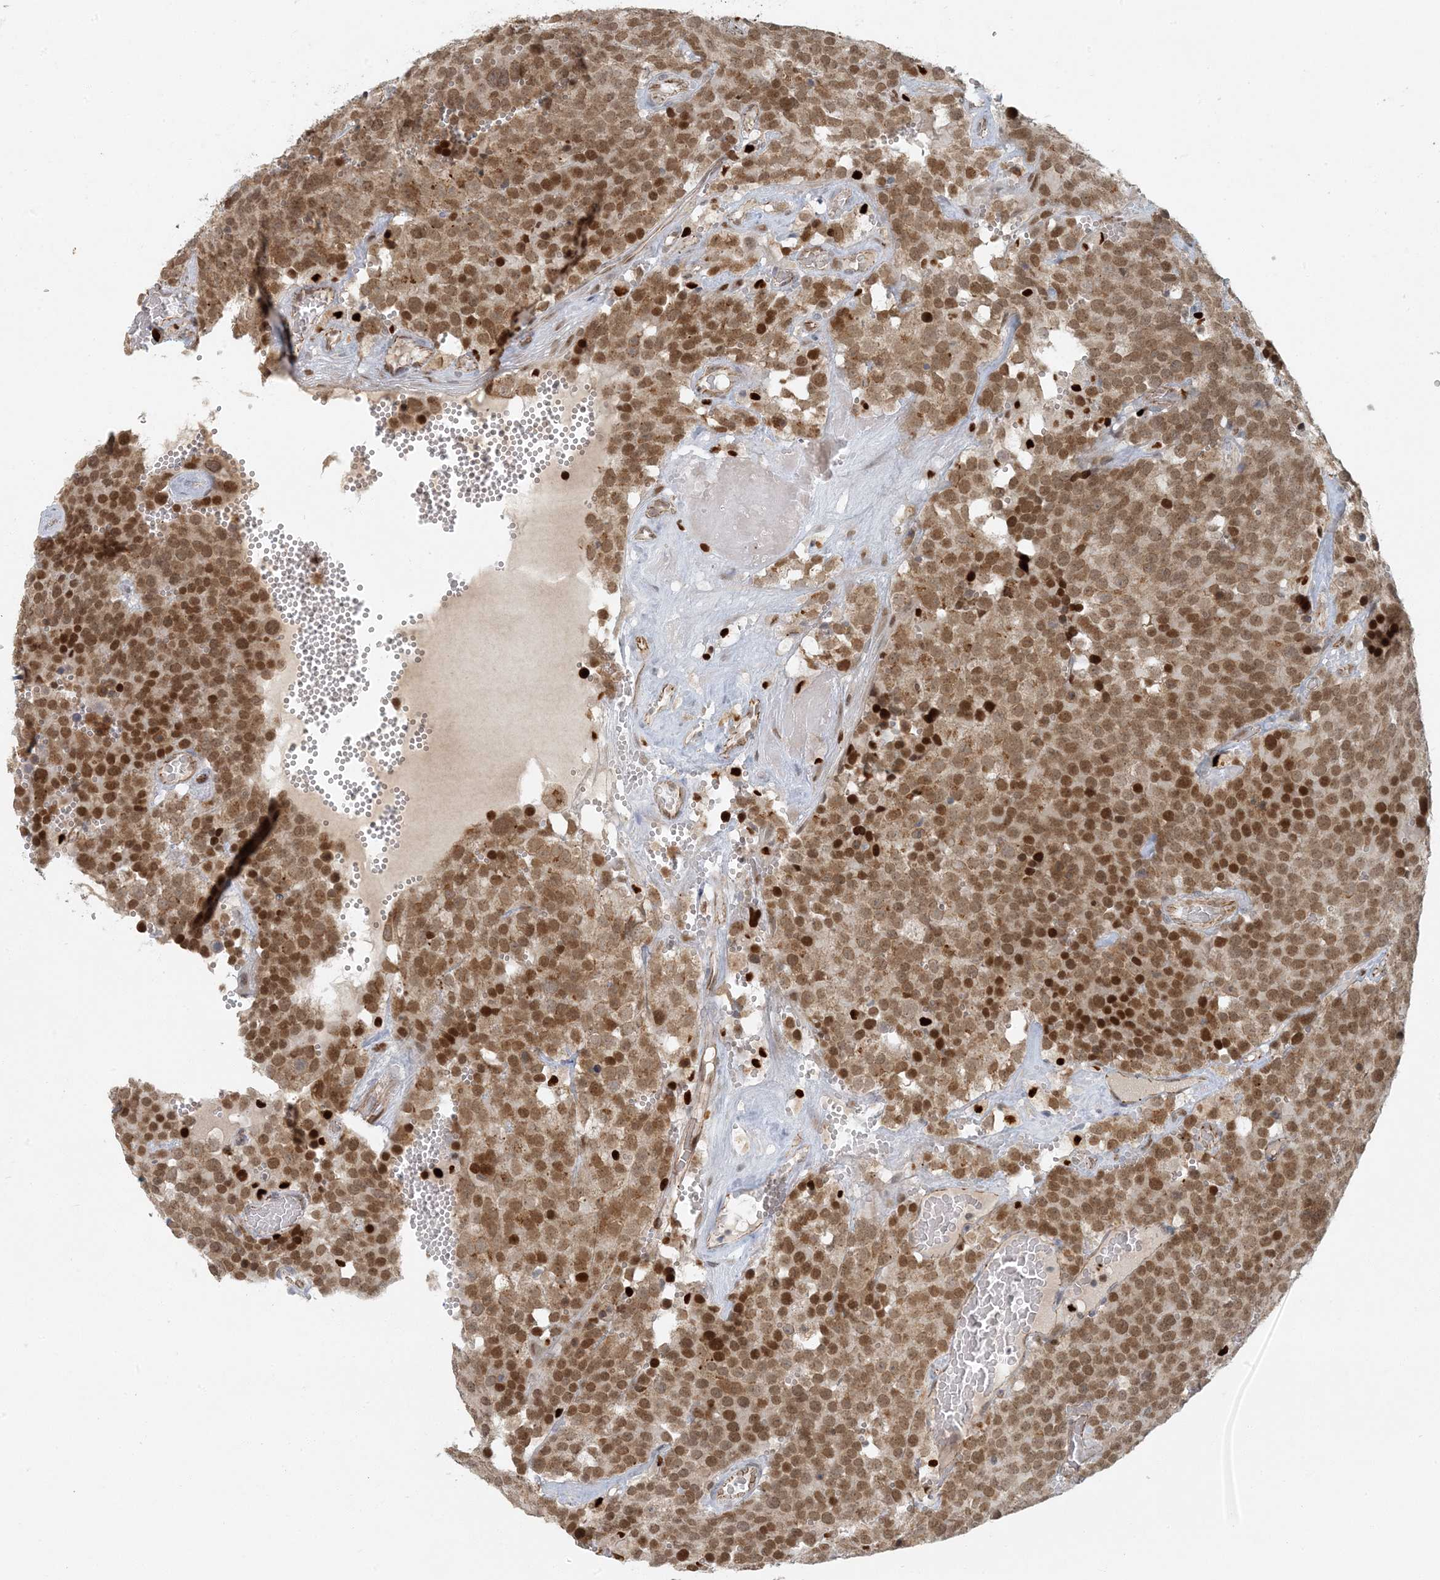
{"staining": {"intensity": "moderate", "quantity": ">75%", "location": "nuclear"}, "tissue": "testis cancer", "cell_type": "Tumor cells", "image_type": "cancer", "snomed": [{"axis": "morphology", "description": "Seminoma, NOS"}, {"axis": "topography", "description": "Testis"}], "caption": "Testis cancer (seminoma) was stained to show a protein in brown. There is medium levels of moderate nuclear staining in about >75% of tumor cells.", "gene": "AK9", "patient": {"sex": "male", "age": 71}}